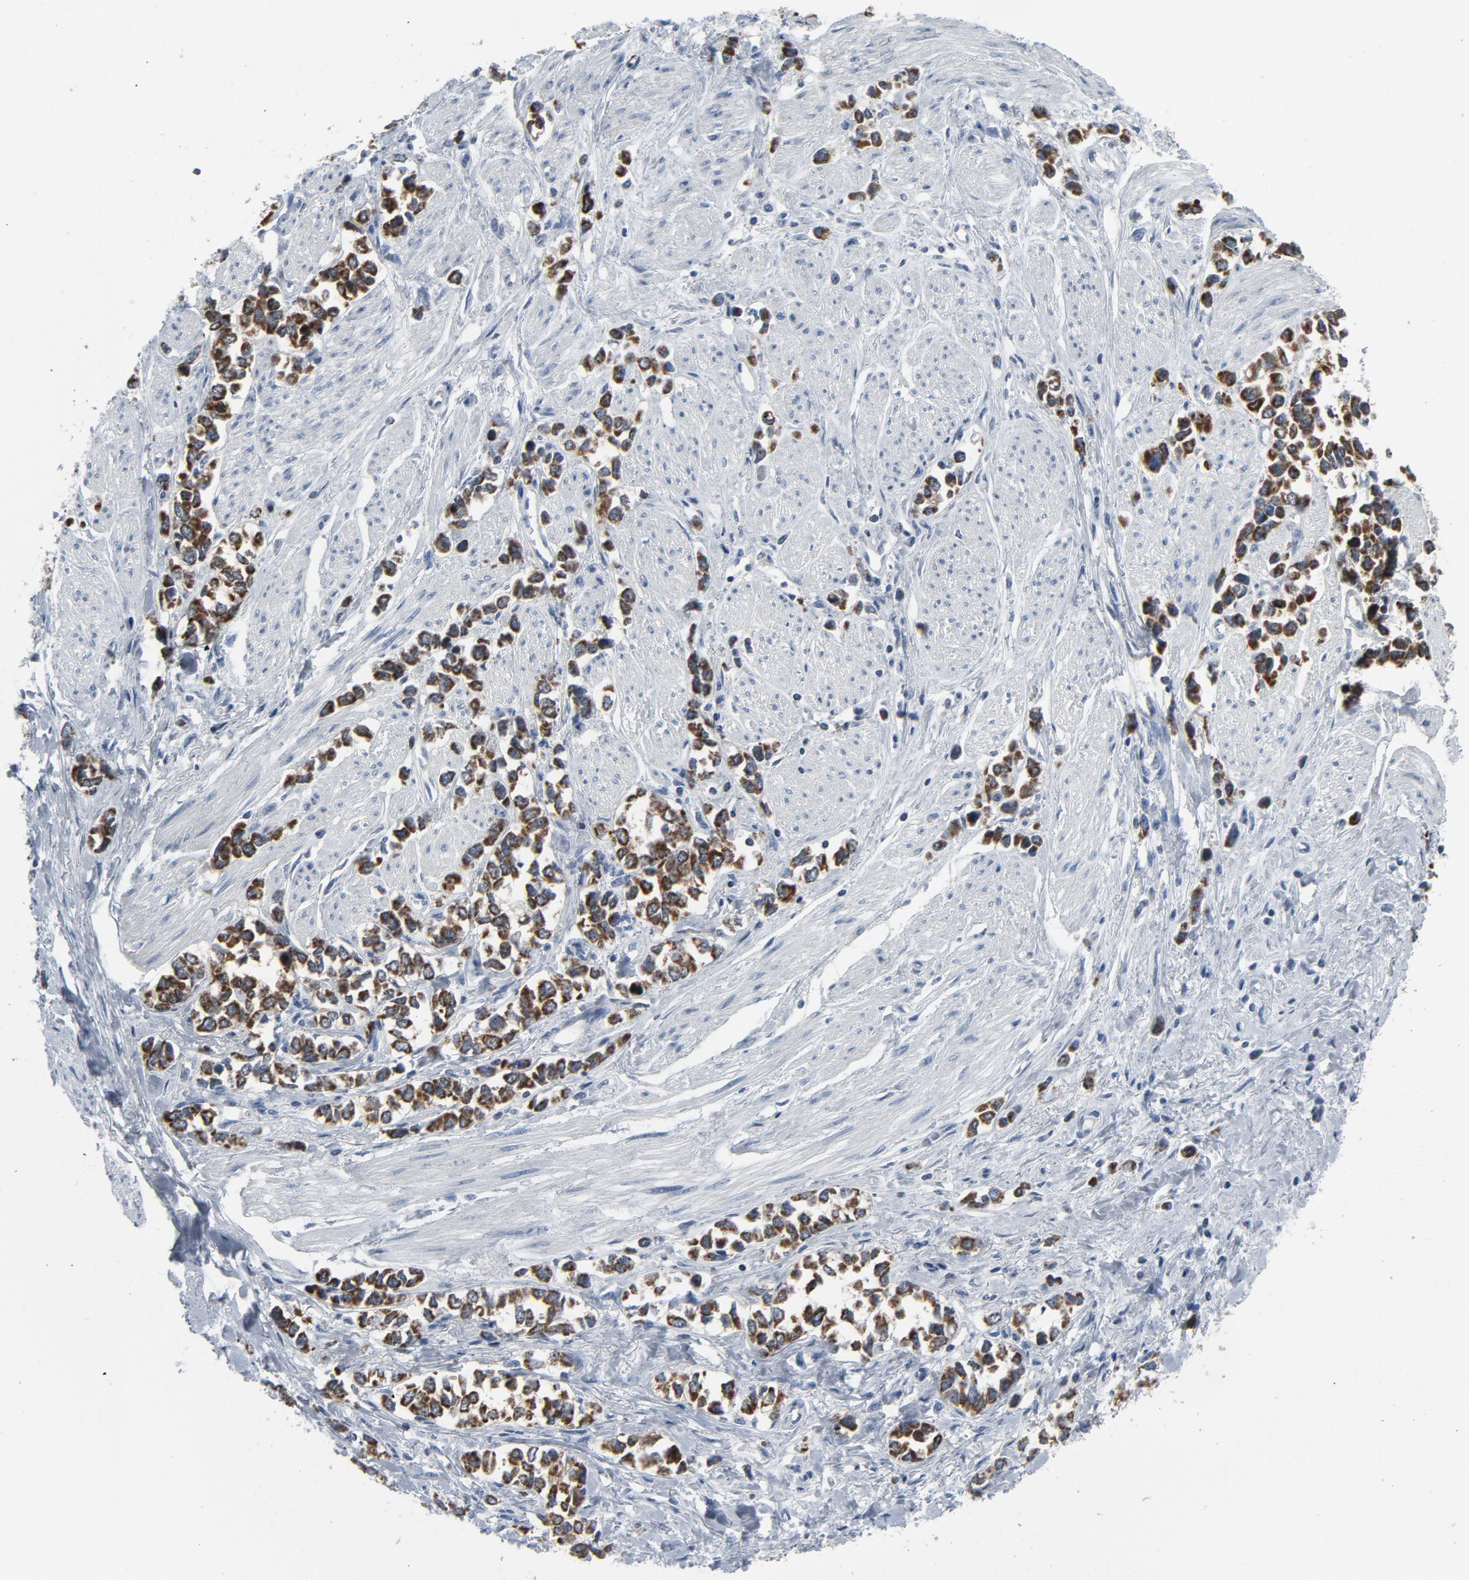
{"staining": {"intensity": "strong", "quantity": ">75%", "location": "cytoplasmic/membranous"}, "tissue": "stomach cancer", "cell_type": "Tumor cells", "image_type": "cancer", "snomed": [{"axis": "morphology", "description": "Adenocarcinoma, NOS"}, {"axis": "topography", "description": "Stomach, upper"}], "caption": "The immunohistochemical stain shows strong cytoplasmic/membranous positivity in tumor cells of stomach cancer tissue.", "gene": "GPX2", "patient": {"sex": "male", "age": 76}}